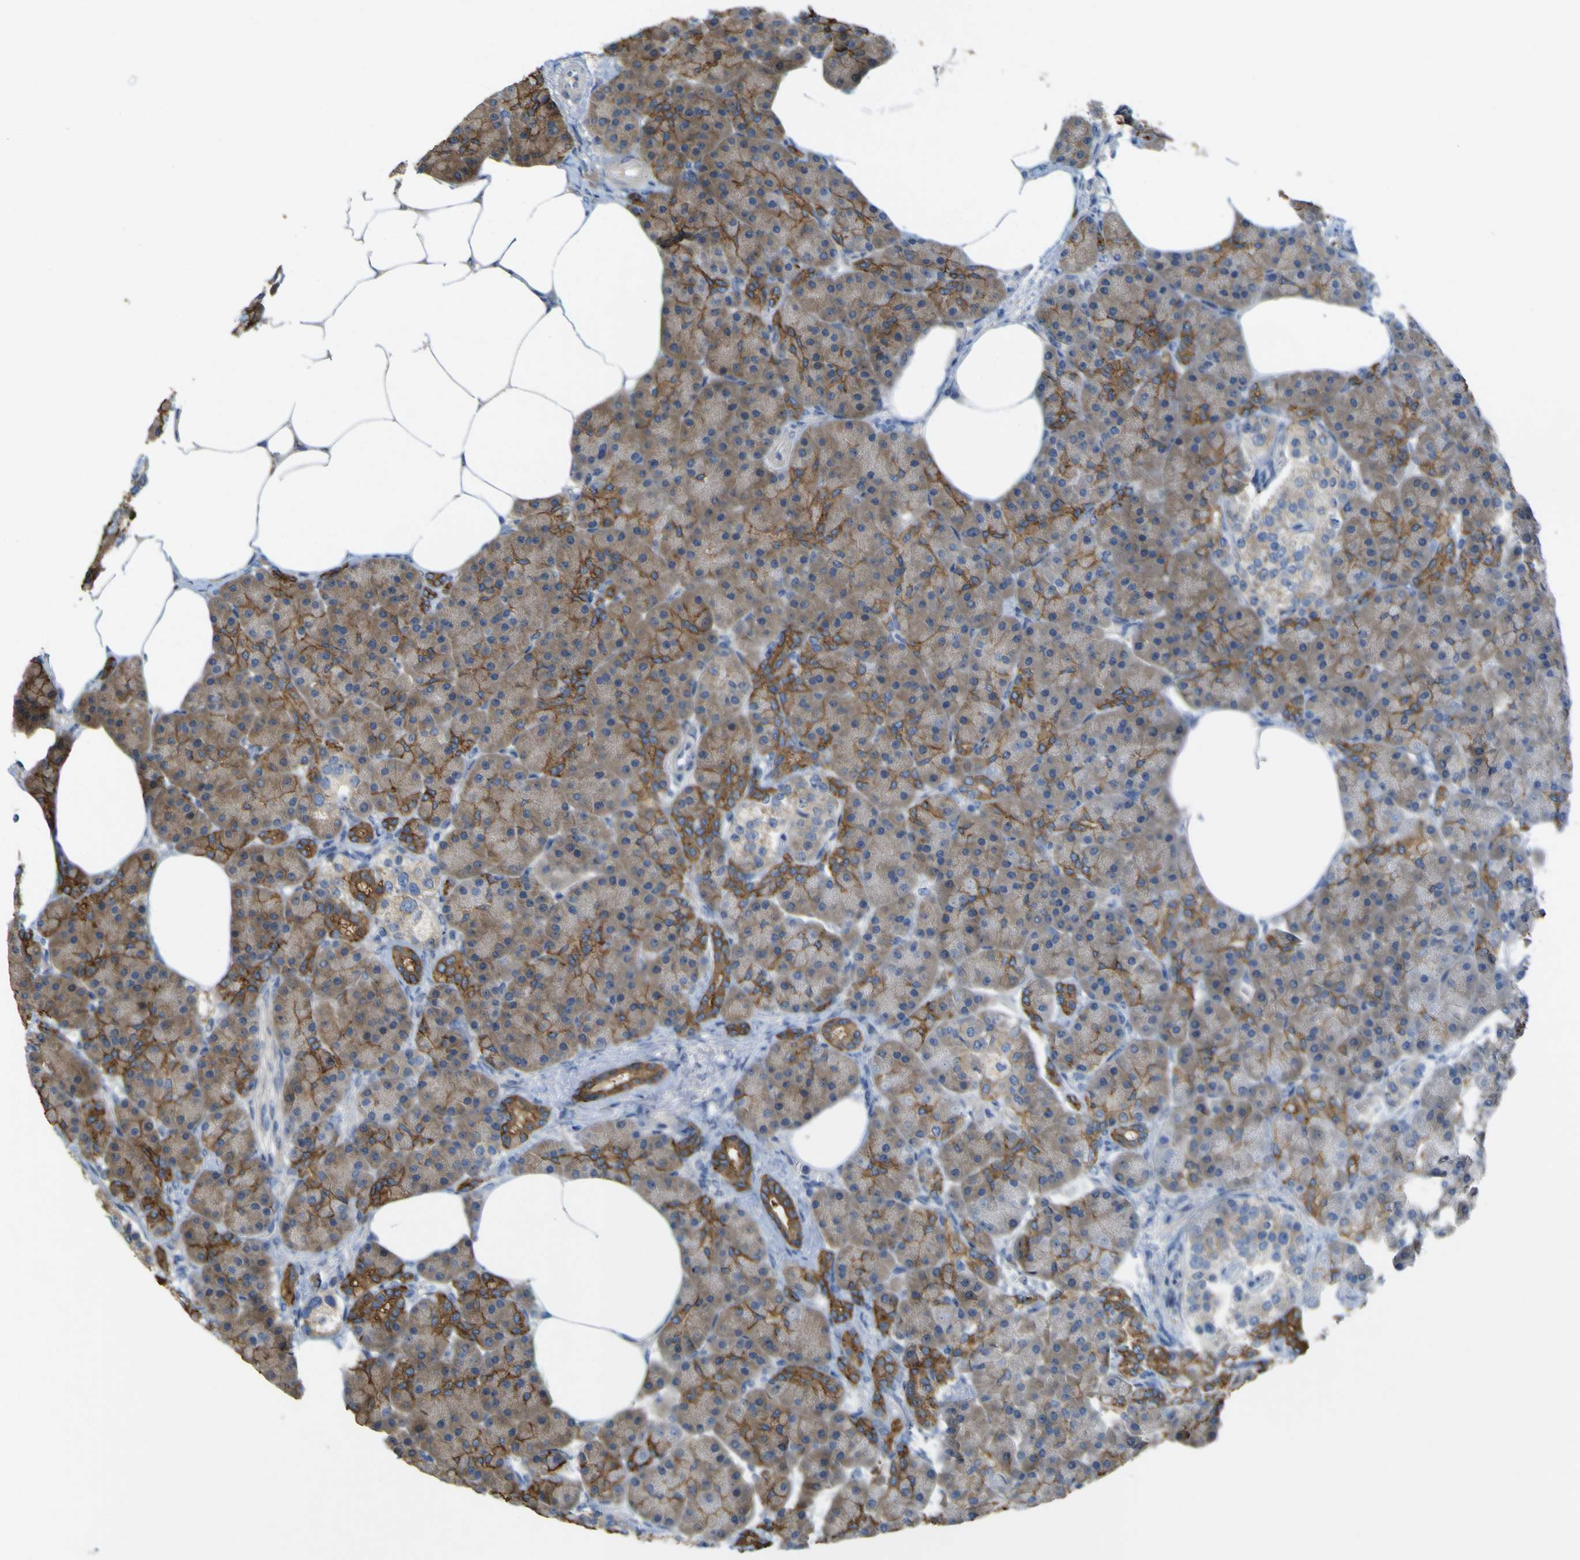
{"staining": {"intensity": "moderate", "quantity": ">75%", "location": "cytoplasmic/membranous"}, "tissue": "pancreas", "cell_type": "Exocrine glandular cells", "image_type": "normal", "snomed": [{"axis": "morphology", "description": "Normal tissue, NOS"}, {"axis": "topography", "description": "Pancreas"}], "caption": "A brown stain highlights moderate cytoplasmic/membranous staining of a protein in exocrine glandular cells of benign human pancreas.", "gene": "MYEOV", "patient": {"sex": "female", "age": 70}}